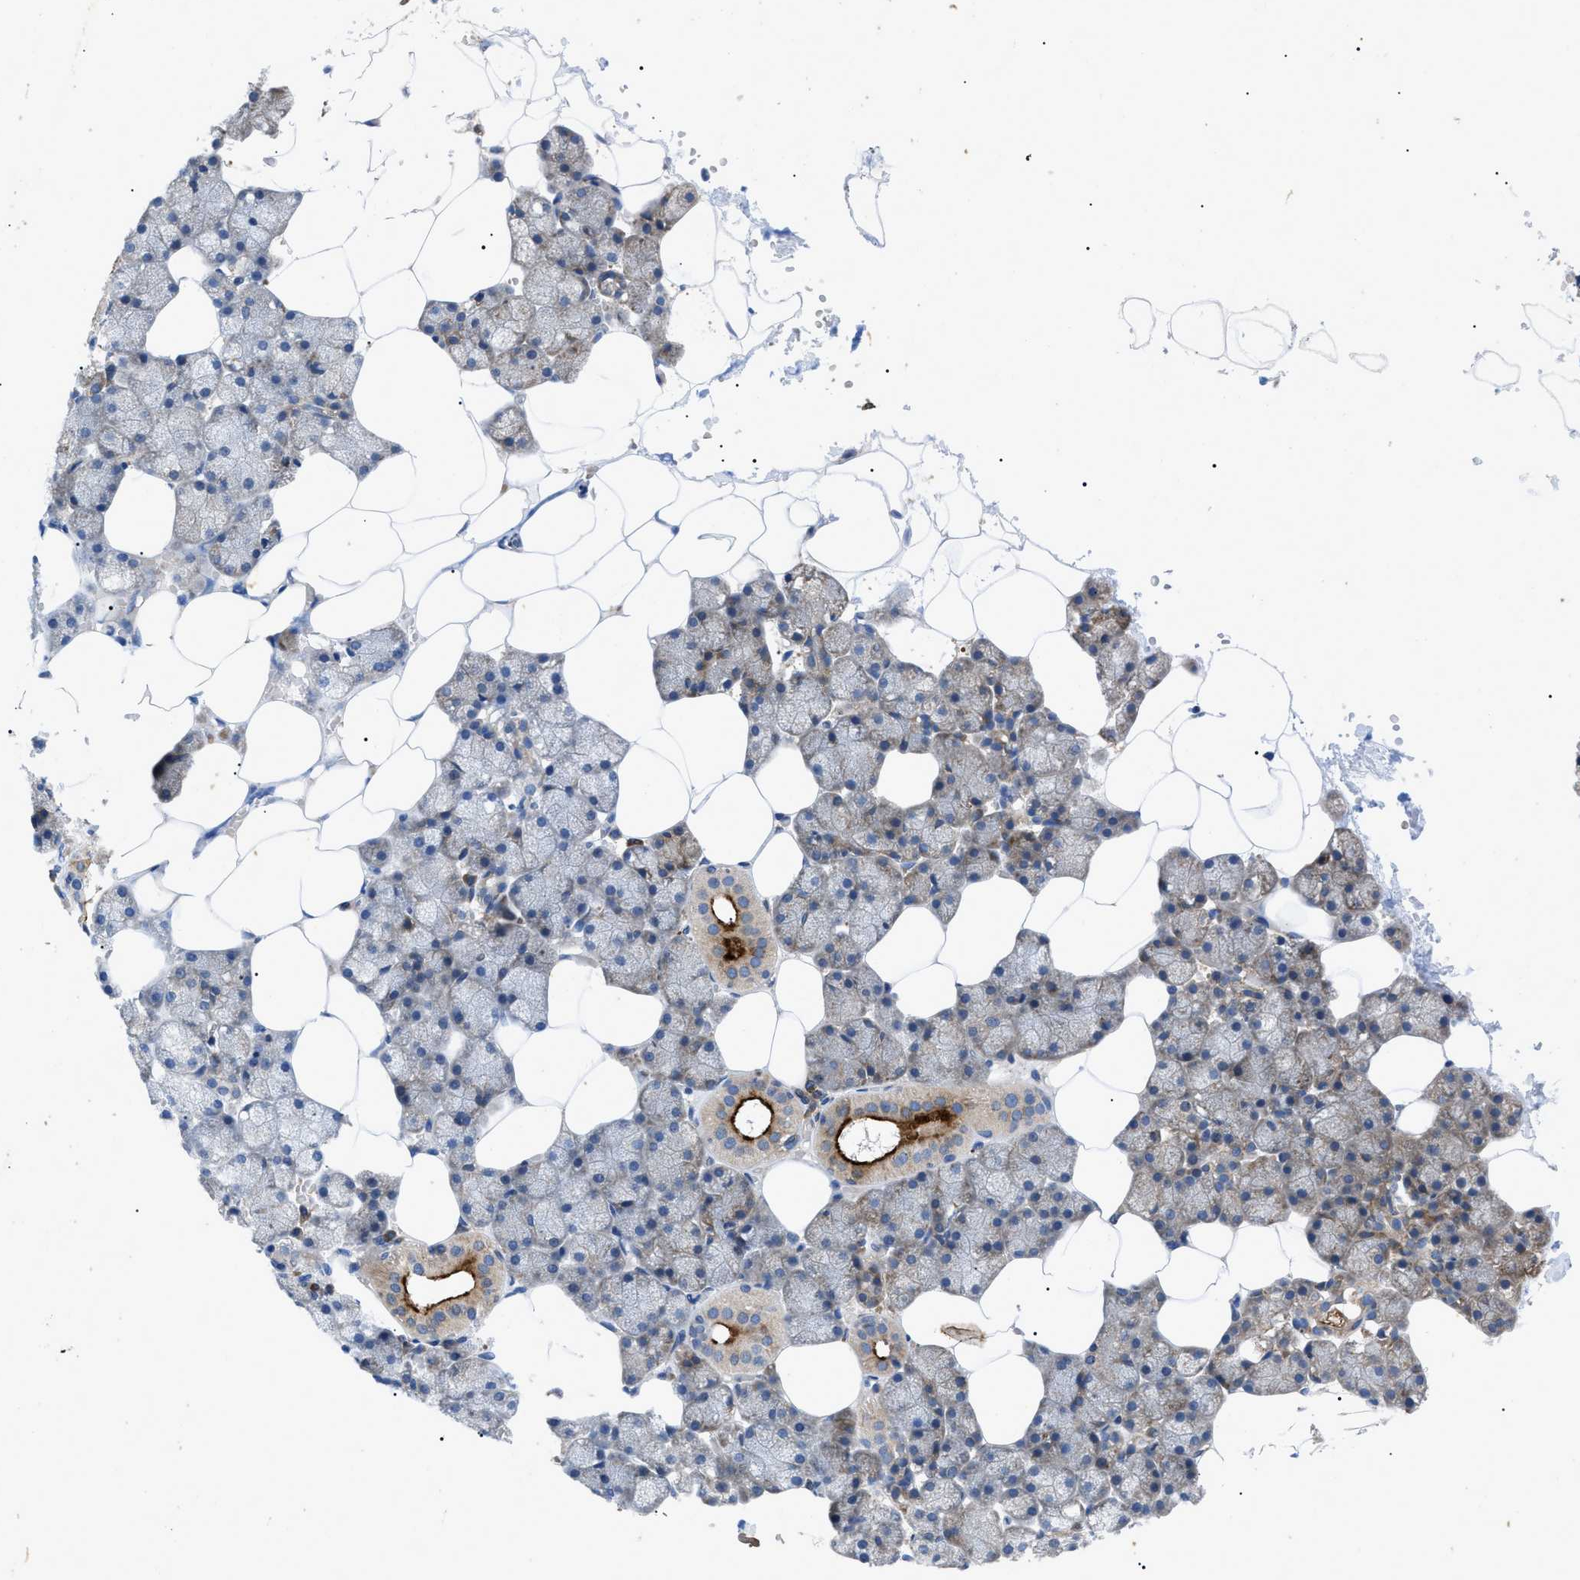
{"staining": {"intensity": "strong", "quantity": "<25%", "location": "cytoplasmic/membranous"}, "tissue": "salivary gland", "cell_type": "Glandular cells", "image_type": "normal", "snomed": [{"axis": "morphology", "description": "Normal tissue, NOS"}, {"axis": "topography", "description": "Salivary gland"}], "caption": "Protein staining by immunohistochemistry (IHC) demonstrates strong cytoplasmic/membranous expression in approximately <25% of glandular cells in unremarkable salivary gland.", "gene": "HSPB8", "patient": {"sex": "male", "age": 62}}